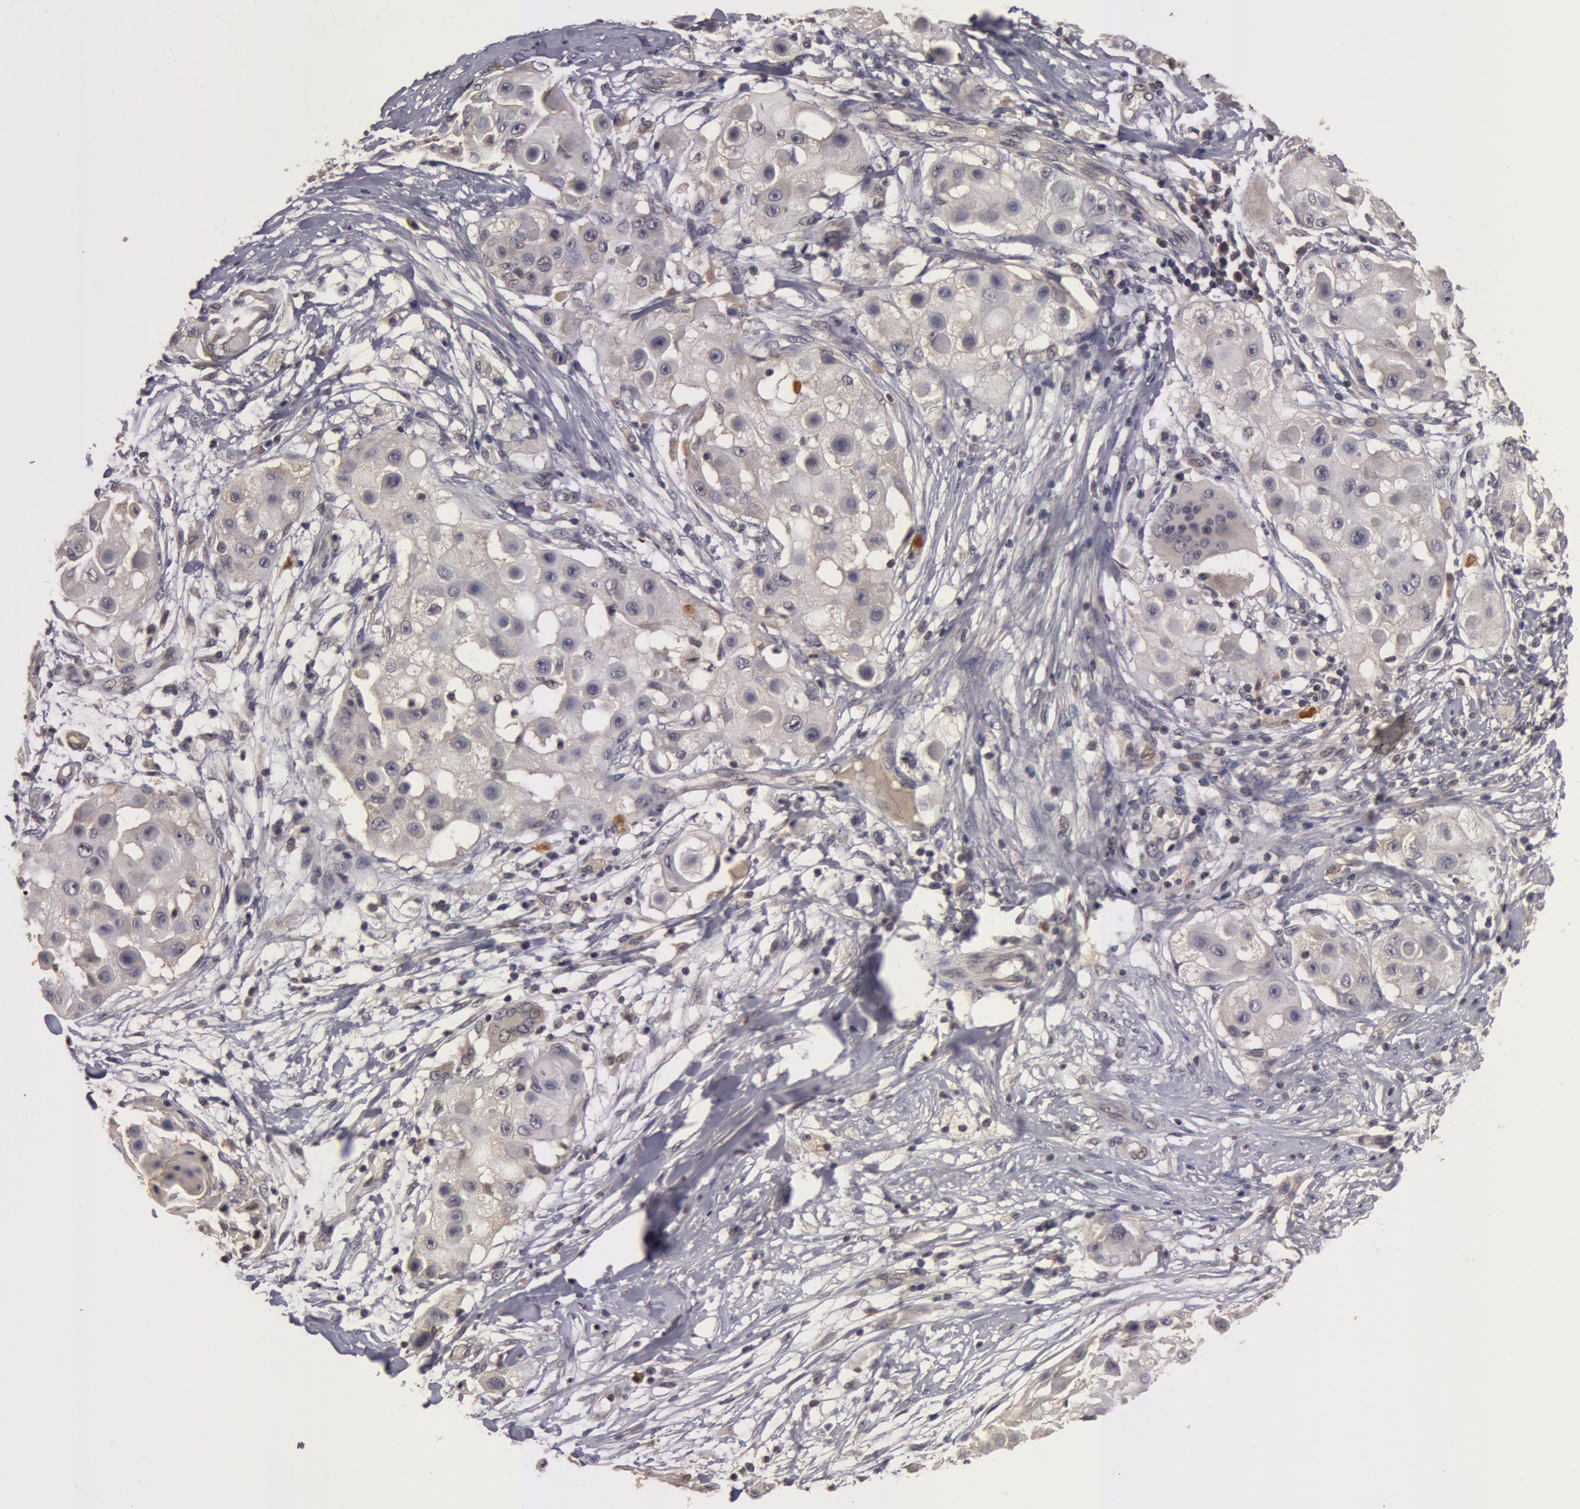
{"staining": {"intensity": "weak", "quantity": ">75%", "location": "cytoplasmic/membranous"}, "tissue": "skin cancer", "cell_type": "Tumor cells", "image_type": "cancer", "snomed": [{"axis": "morphology", "description": "Squamous cell carcinoma, NOS"}, {"axis": "topography", "description": "Skin"}], "caption": "The micrograph shows a brown stain indicating the presence of a protein in the cytoplasmic/membranous of tumor cells in squamous cell carcinoma (skin).", "gene": "BCHE", "patient": {"sex": "female", "age": 57}}